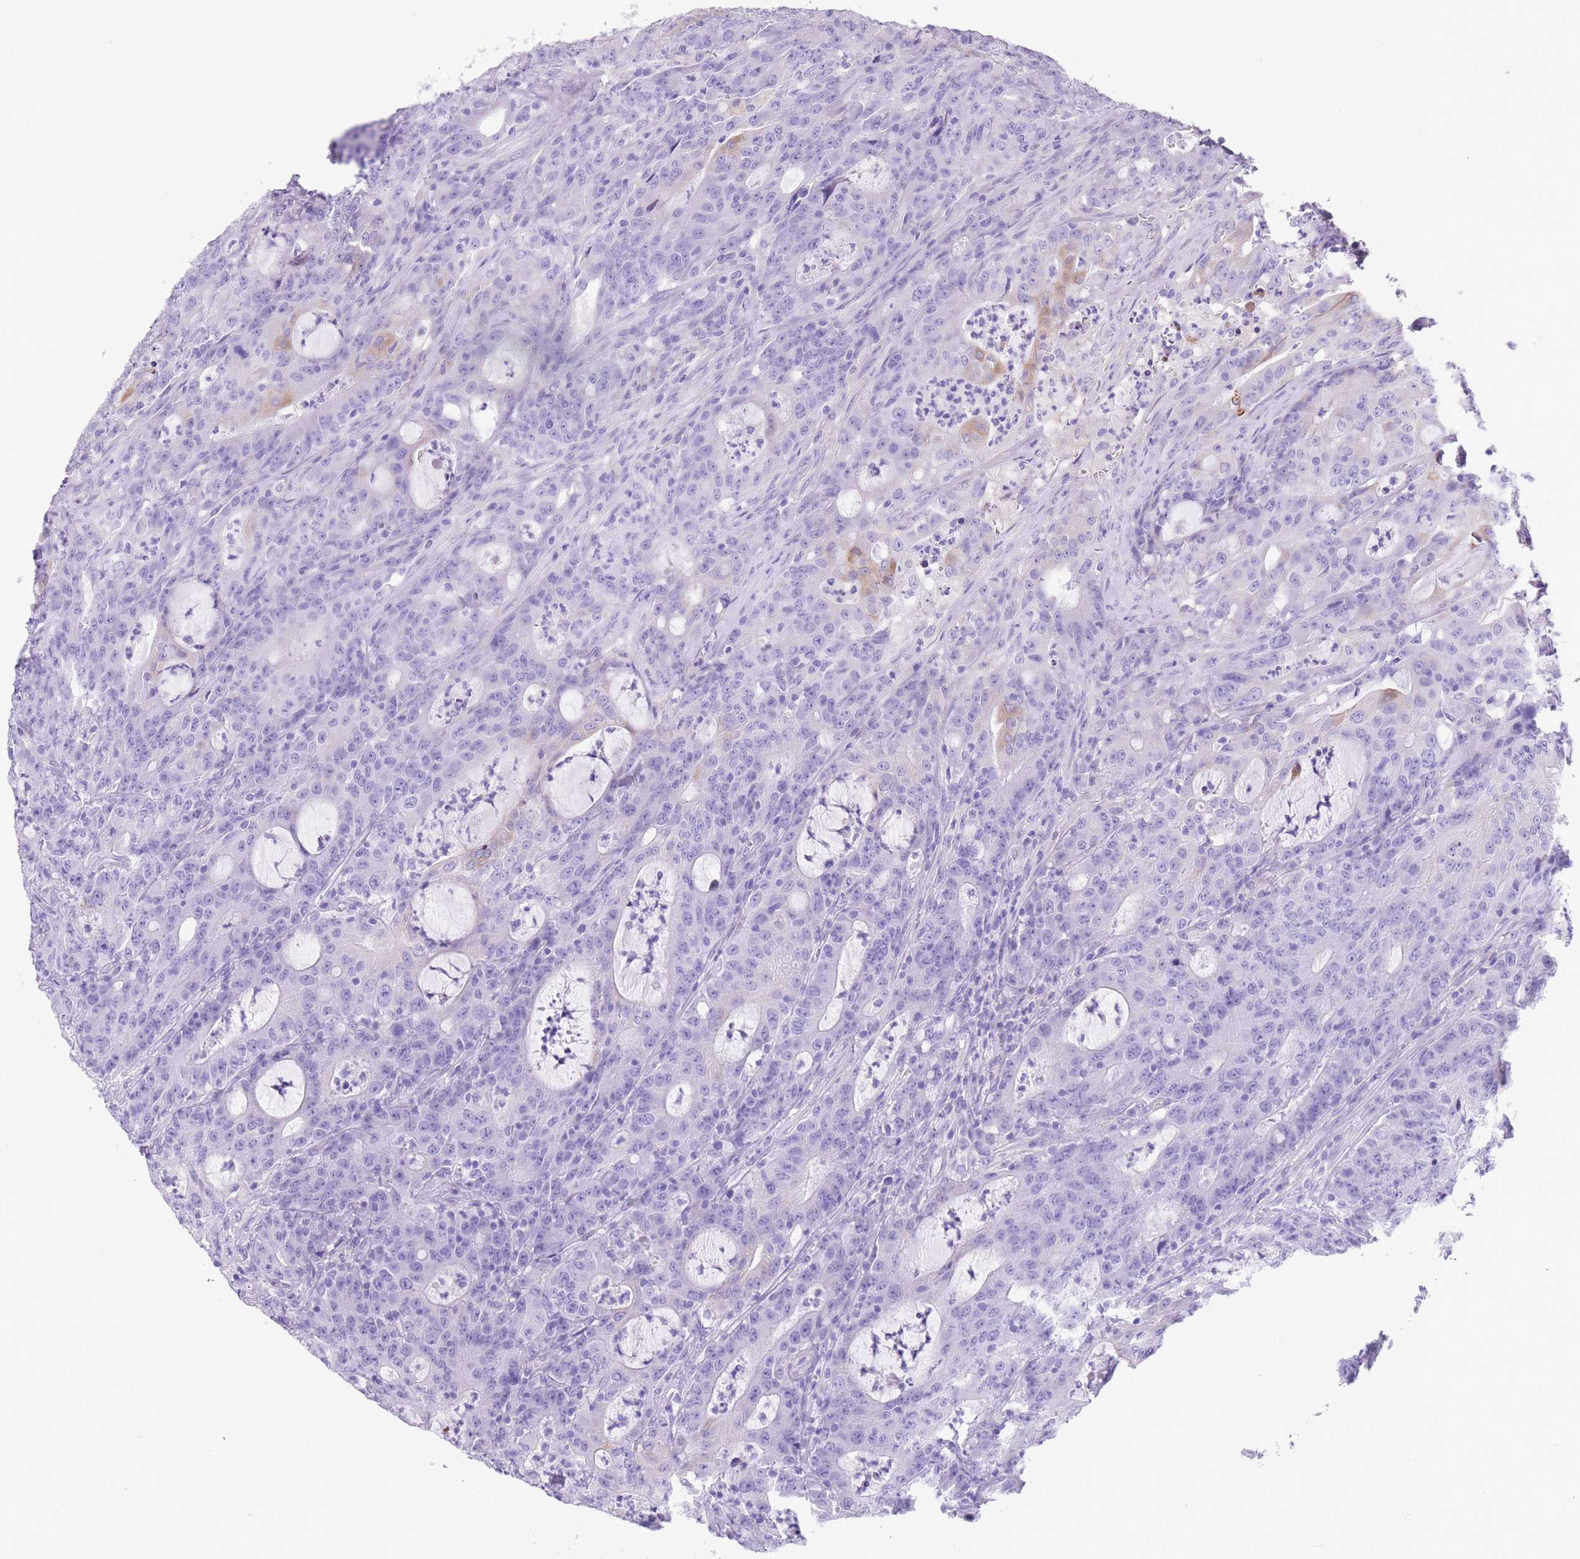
{"staining": {"intensity": "negative", "quantity": "none", "location": "none"}, "tissue": "colorectal cancer", "cell_type": "Tumor cells", "image_type": "cancer", "snomed": [{"axis": "morphology", "description": "Adenocarcinoma, NOS"}, {"axis": "topography", "description": "Colon"}], "caption": "Immunohistochemistry (IHC) micrograph of colorectal adenocarcinoma stained for a protein (brown), which displays no positivity in tumor cells.", "gene": "RAI2", "patient": {"sex": "male", "age": 83}}